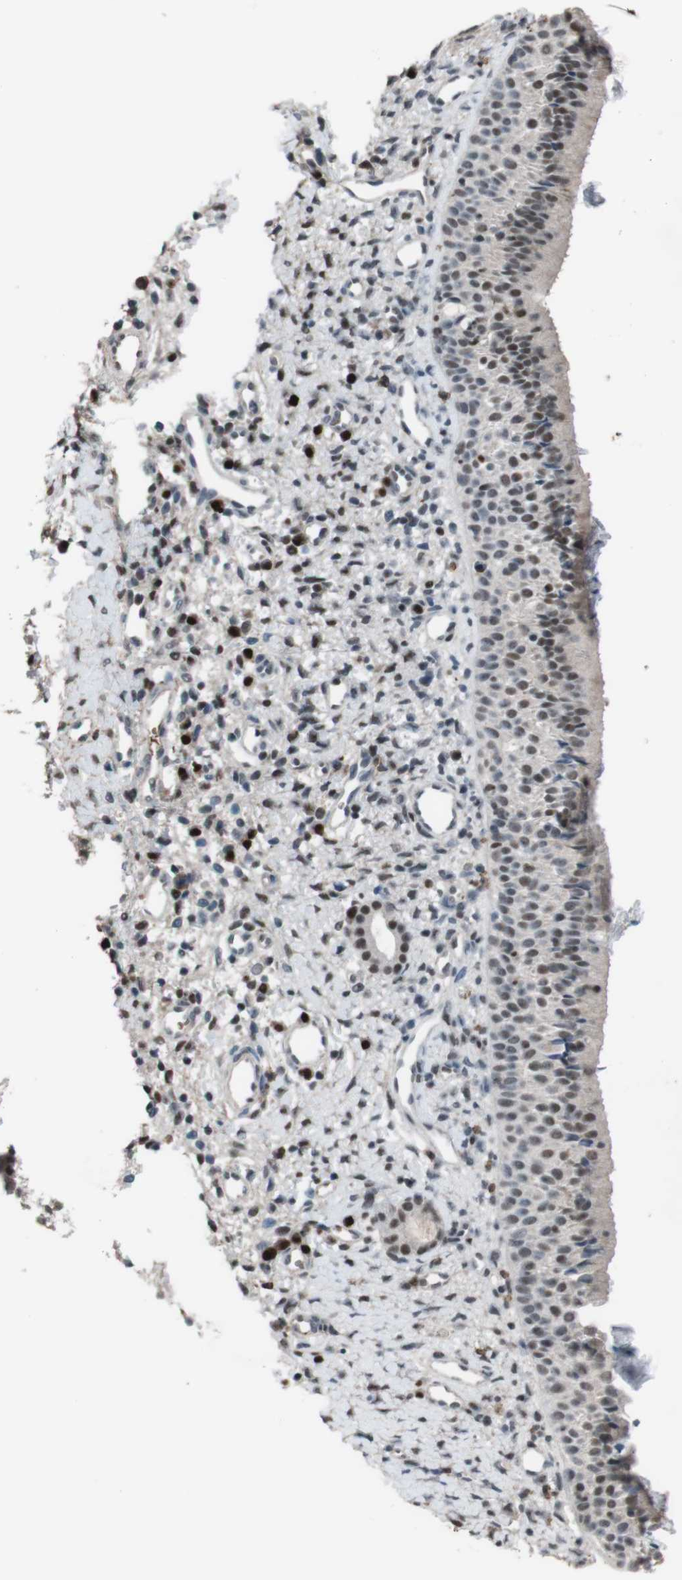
{"staining": {"intensity": "moderate", "quantity": "25%-75%", "location": "nuclear"}, "tissue": "nasopharynx", "cell_type": "Respiratory epithelial cells", "image_type": "normal", "snomed": [{"axis": "morphology", "description": "Normal tissue, NOS"}, {"axis": "topography", "description": "Nasopharynx"}], "caption": "Nasopharynx was stained to show a protein in brown. There is medium levels of moderate nuclear expression in about 25%-75% of respiratory epithelial cells. The staining is performed using DAB brown chromogen to label protein expression. The nuclei are counter-stained blue using hematoxylin.", "gene": "SUB1", "patient": {"sex": "male", "age": 22}}